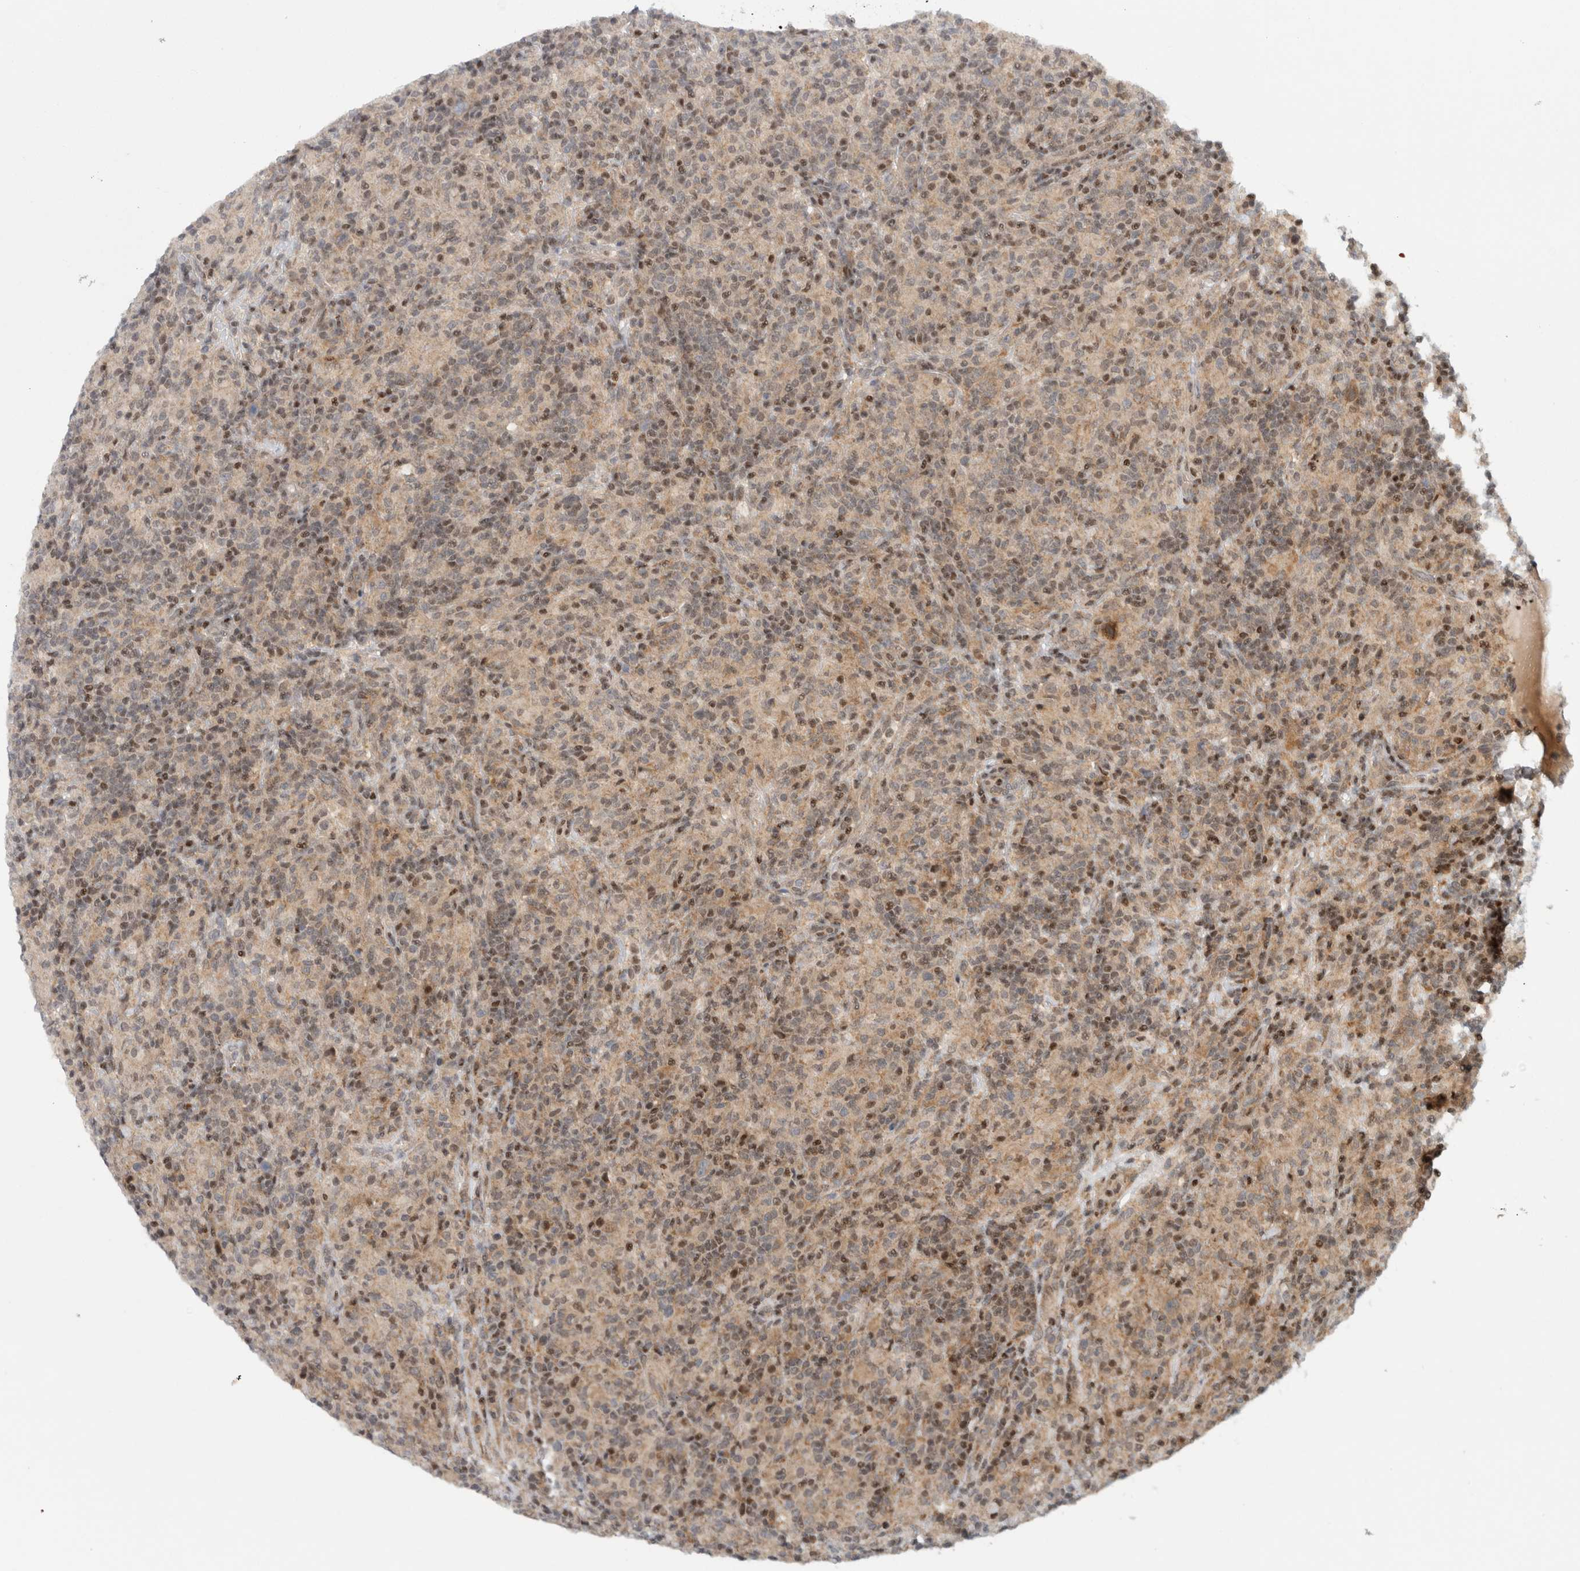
{"staining": {"intensity": "moderate", "quantity": "25%-75%", "location": "nuclear"}, "tissue": "lymphoma", "cell_type": "Tumor cells", "image_type": "cancer", "snomed": [{"axis": "morphology", "description": "Hodgkin's disease, NOS"}, {"axis": "topography", "description": "Lymph node"}], "caption": "Immunohistochemical staining of Hodgkin's disease reveals medium levels of moderate nuclear protein positivity in approximately 25%-75% of tumor cells. The staining is performed using DAB (3,3'-diaminobenzidine) brown chromogen to label protein expression. The nuclei are counter-stained blue using hematoxylin.", "gene": "KDM8", "patient": {"sex": "male", "age": 70}}